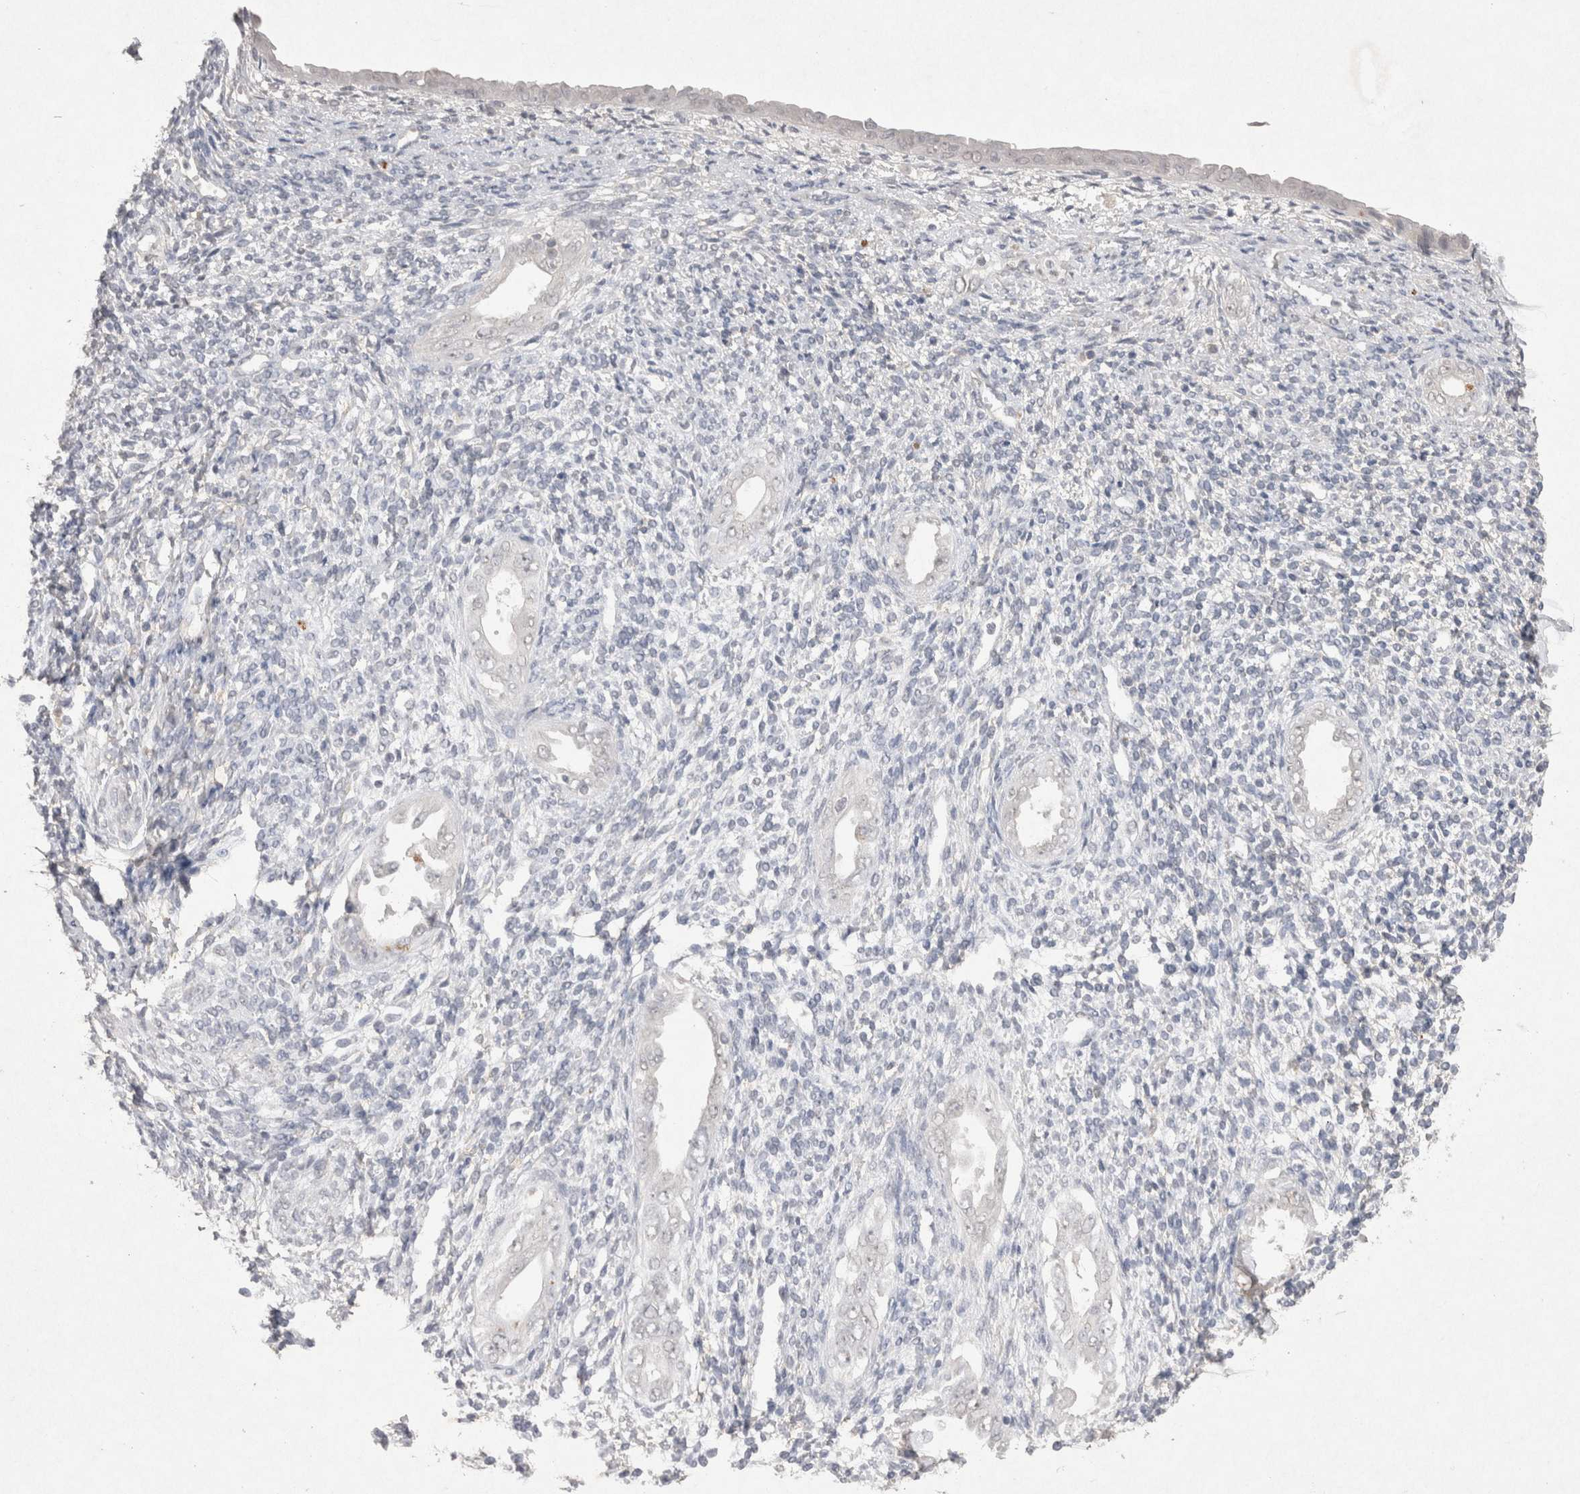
{"staining": {"intensity": "negative", "quantity": "none", "location": "none"}, "tissue": "endometrium", "cell_type": "Cells in endometrial stroma", "image_type": "normal", "snomed": [{"axis": "morphology", "description": "Normal tissue, NOS"}, {"axis": "topography", "description": "Endometrium"}], "caption": "This is an immunohistochemistry image of normal human endometrium. There is no expression in cells in endometrial stroma.", "gene": "LYVE1", "patient": {"sex": "female", "age": 66}}